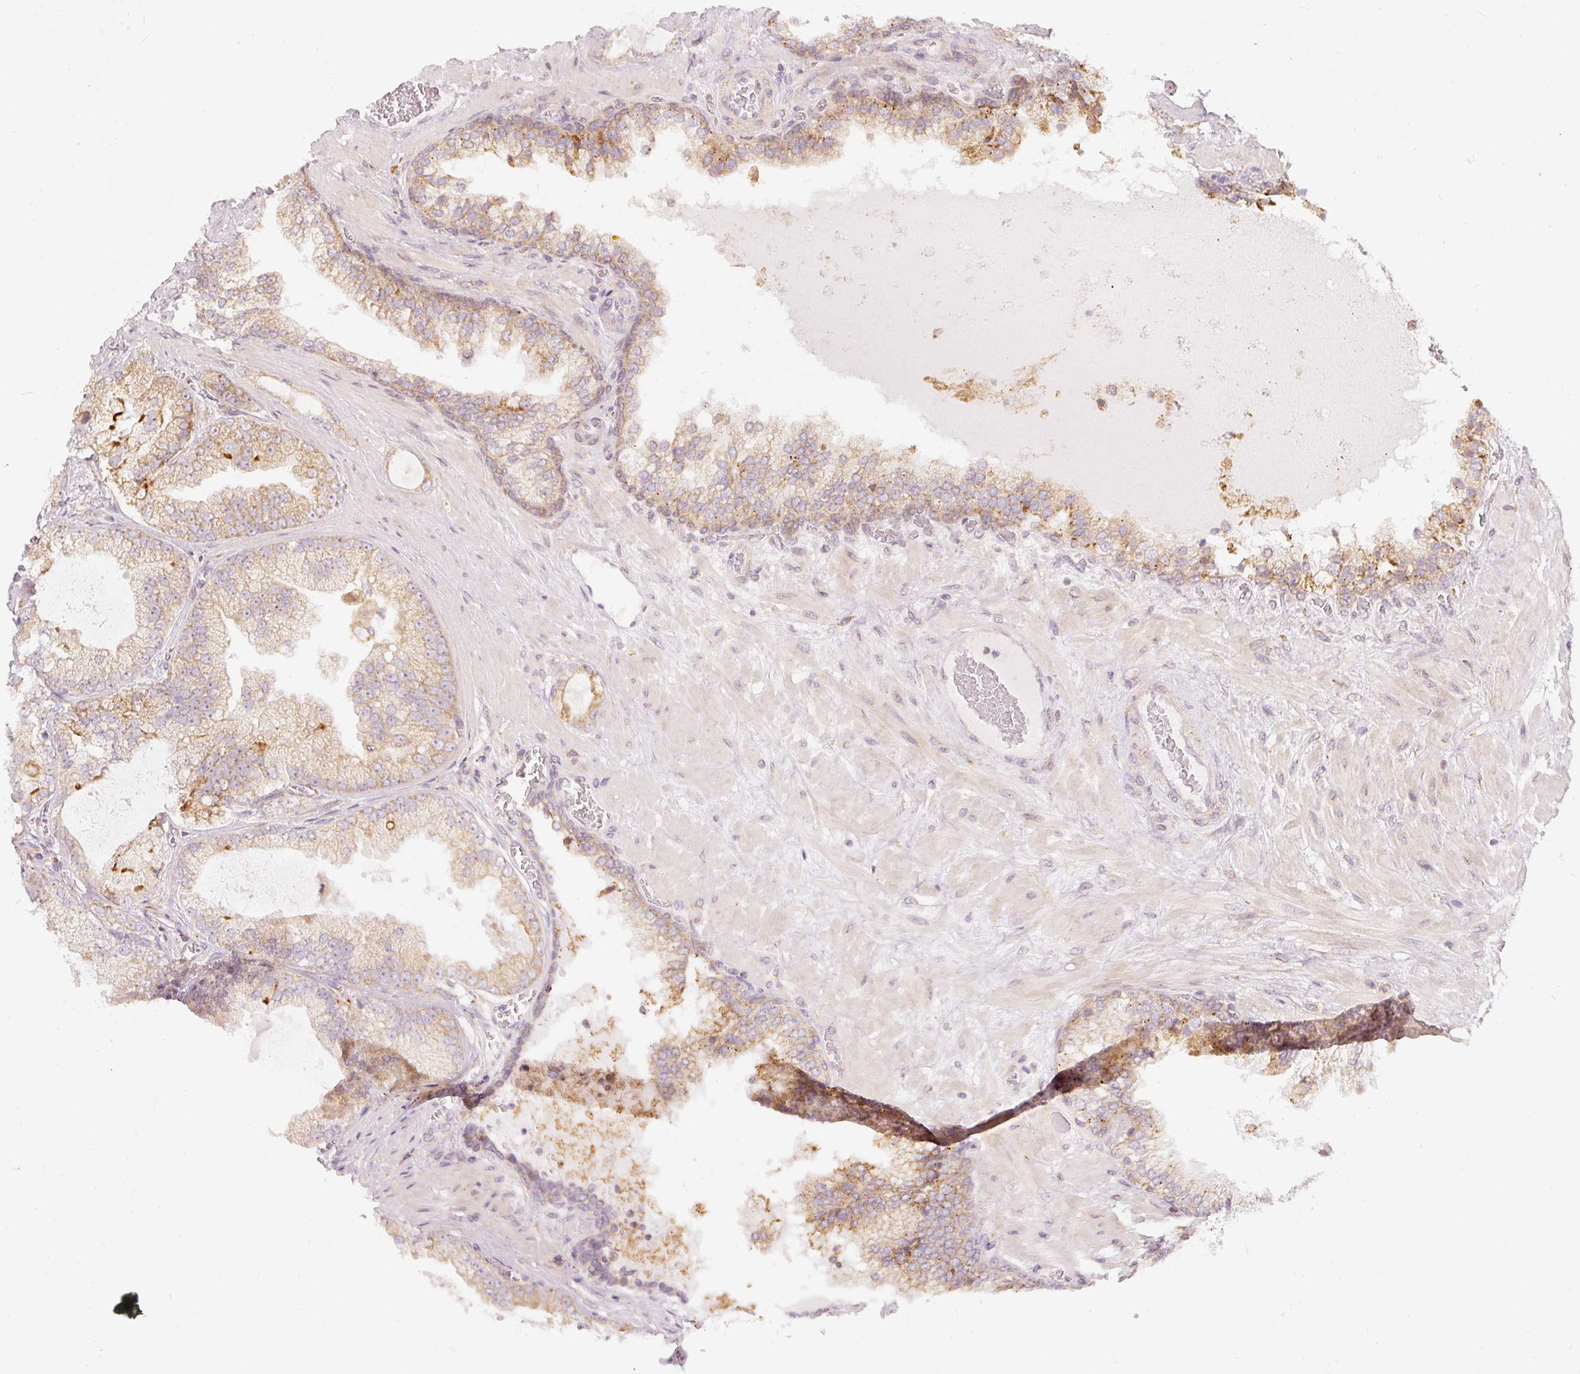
{"staining": {"intensity": "weak", "quantity": ">75%", "location": "cytoplasmic/membranous"}, "tissue": "prostate cancer", "cell_type": "Tumor cells", "image_type": "cancer", "snomed": [{"axis": "morphology", "description": "Adenocarcinoma, Low grade"}, {"axis": "topography", "description": "Prostate"}], "caption": "The histopathology image shows staining of prostate low-grade adenocarcinoma, revealing weak cytoplasmic/membranous protein staining (brown color) within tumor cells.", "gene": "SNAPC5", "patient": {"sex": "male", "age": 57}}